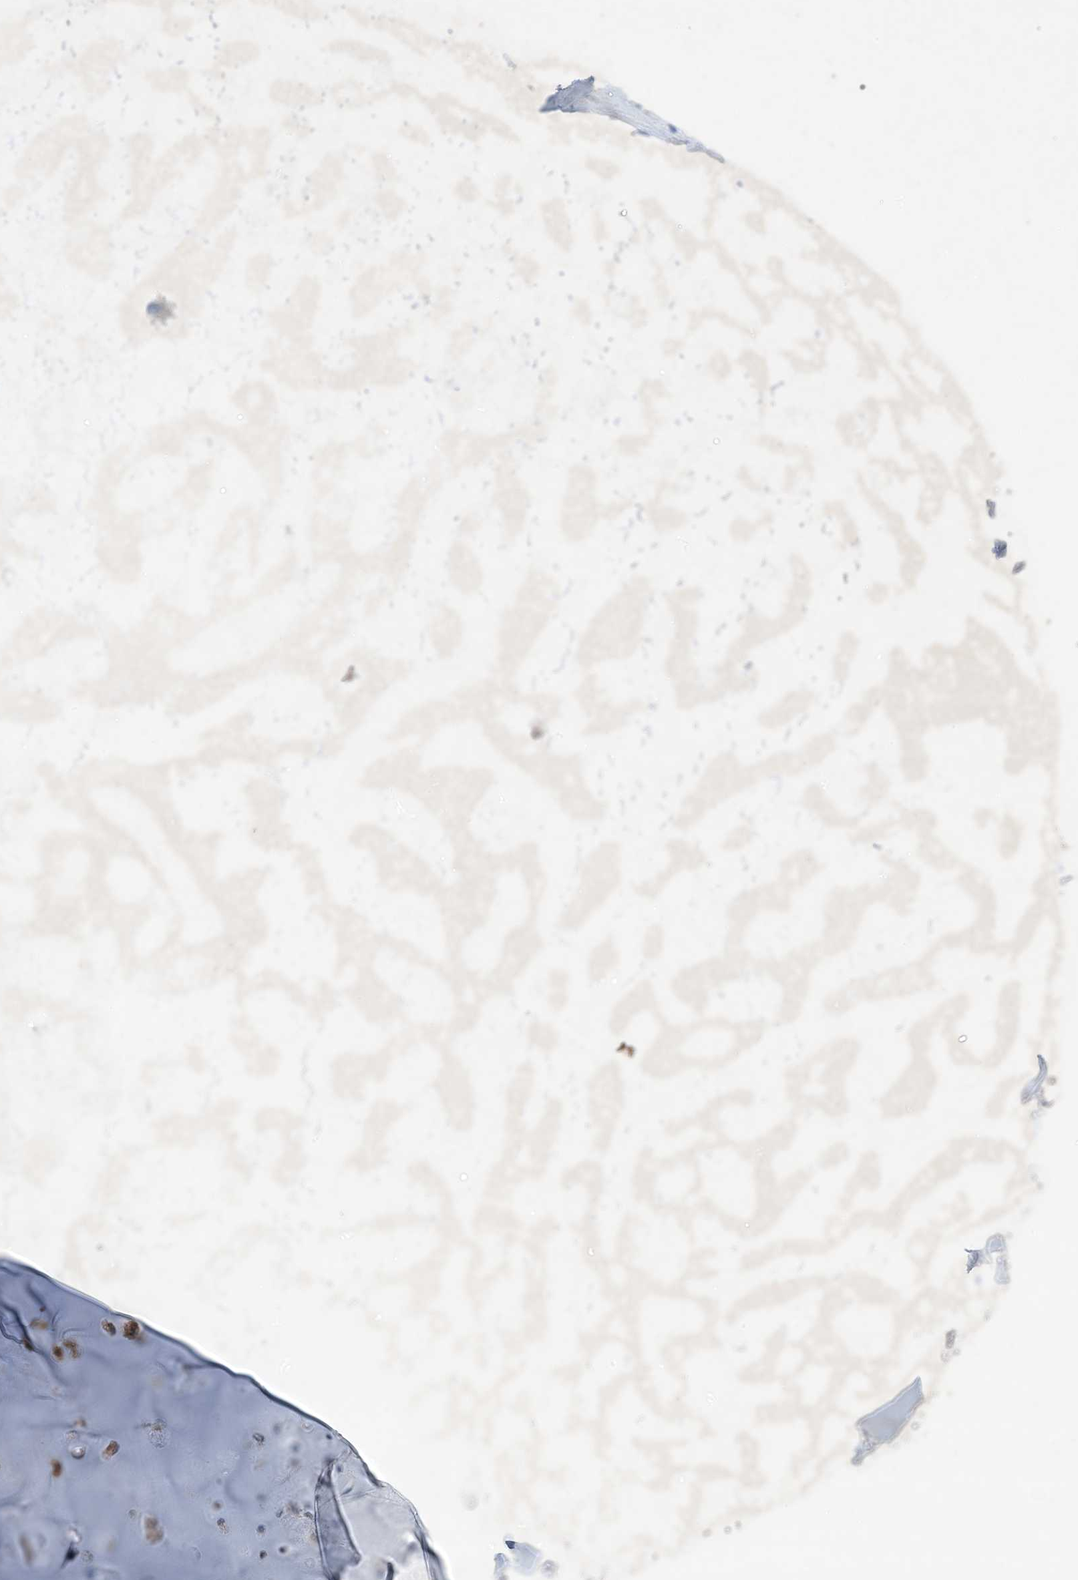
{"staining": {"intensity": "weak", "quantity": "<25%", "location": "cytoplasmic/membranous"}, "tissue": "adipose tissue", "cell_type": "Adipocytes", "image_type": "normal", "snomed": [{"axis": "morphology", "description": "Normal tissue, NOS"}, {"axis": "morphology", "description": "Basal cell carcinoma"}, {"axis": "topography", "description": "Cartilage tissue"}, {"axis": "topography", "description": "Nasopharynx"}, {"axis": "topography", "description": "Oral tissue"}], "caption": "Adipocytes are negative for protein expression in unremarkable human adipose tissue. (Stains: DAB (3,3'-diaminobenzidine) immunohistochemistry with hematoxylin counter stain, Microscopy: brightfield microscopy at high magnification).", "gene": "HIKESHI", "patient": {"sex": "female", "age": 77}}